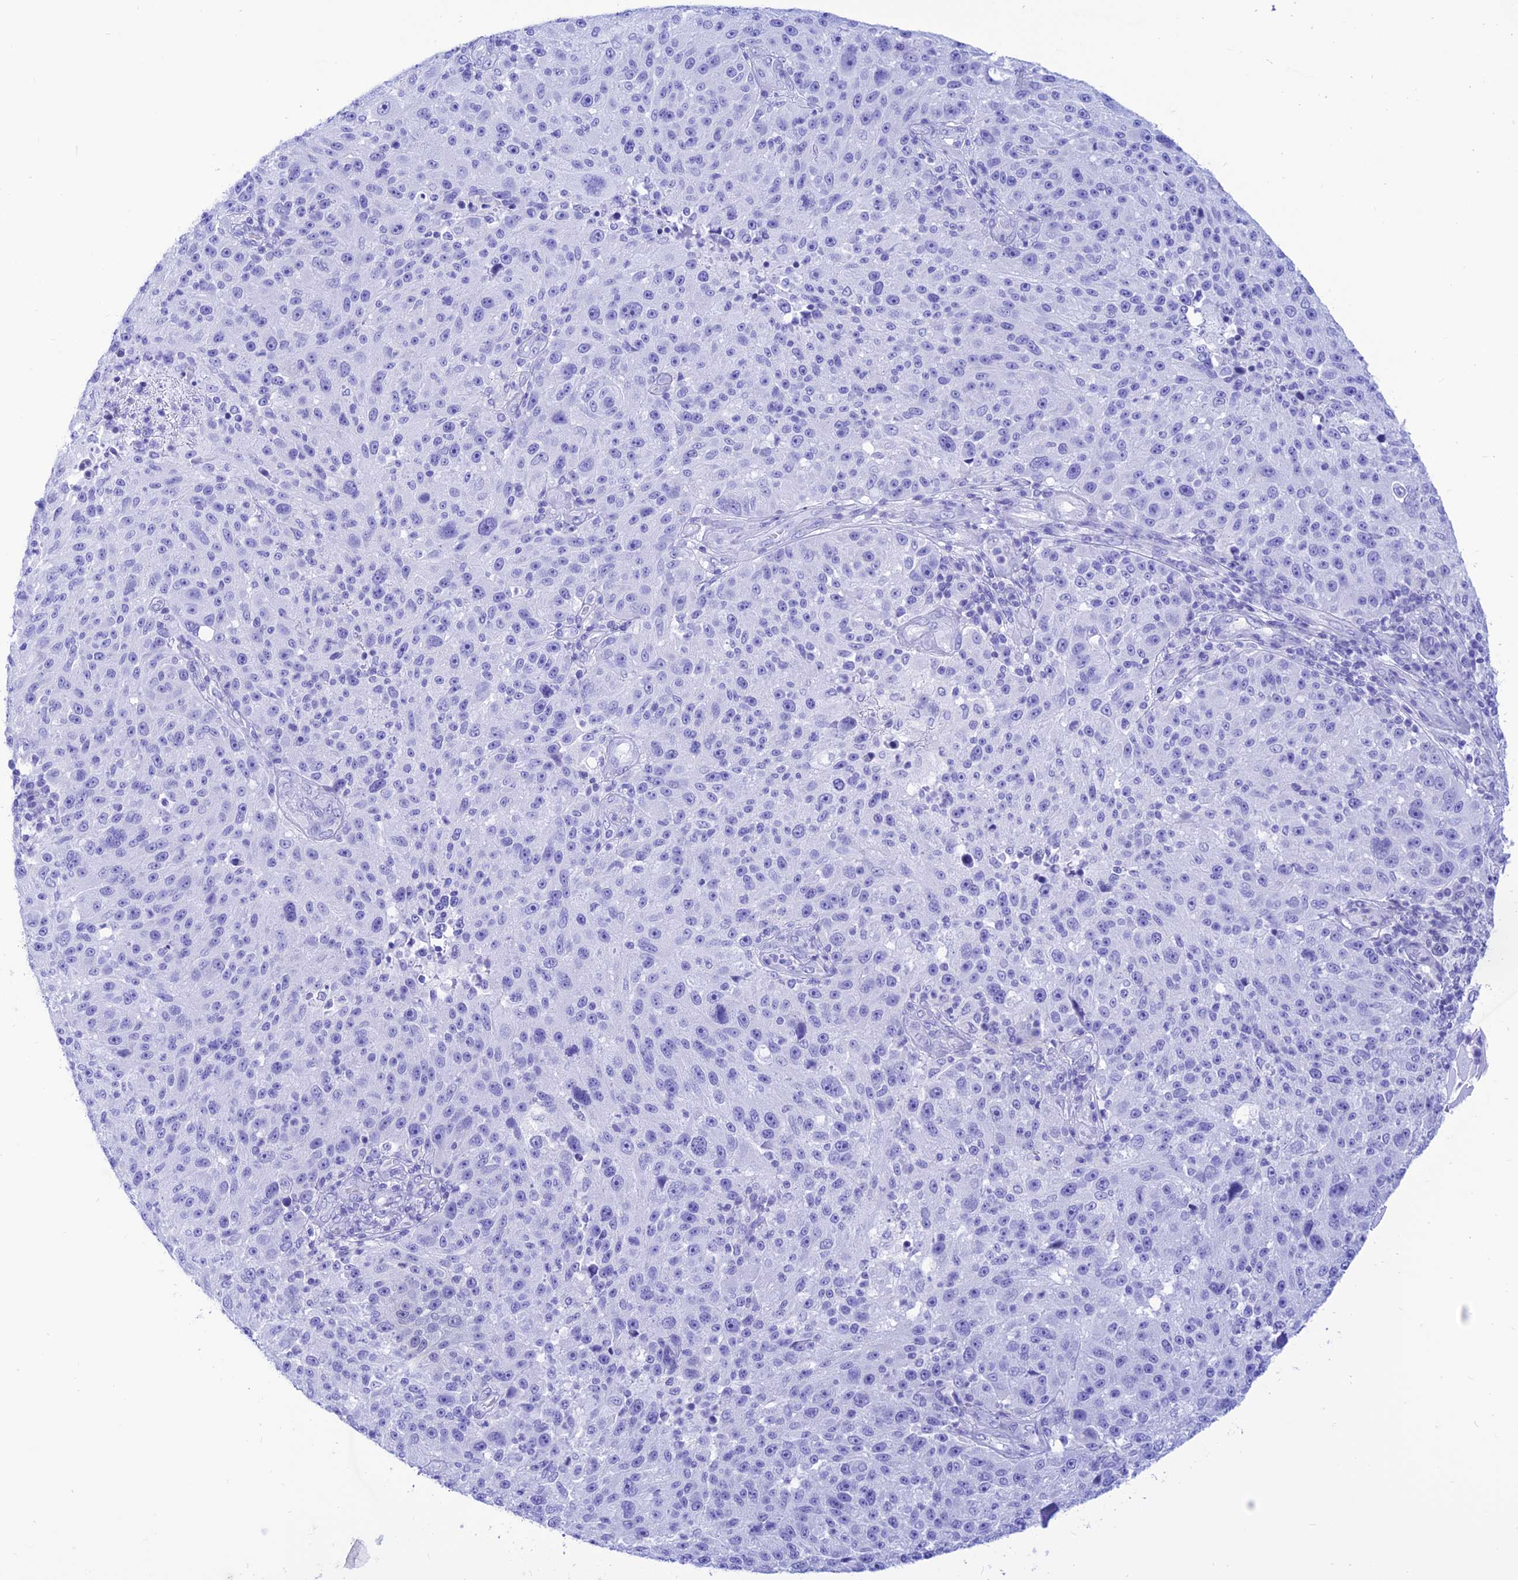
{"staining": {"intensity": "negative", "quantity": "none", "location": "none"}, "tissue": "melanoma", "cell_type": "Tumor cells", "image_type": "cancer", "snomed": [{"axis": "morphology", "description": "Malignant melanoma, NOS"}, {"axis": "topography", "description": "Skin"}], "caption": "Protein analysis of malignant melanoma displays no significant staining in tumor cells.", "gene": "PRNP", "patient": {"sex": "male", "age": 53}}